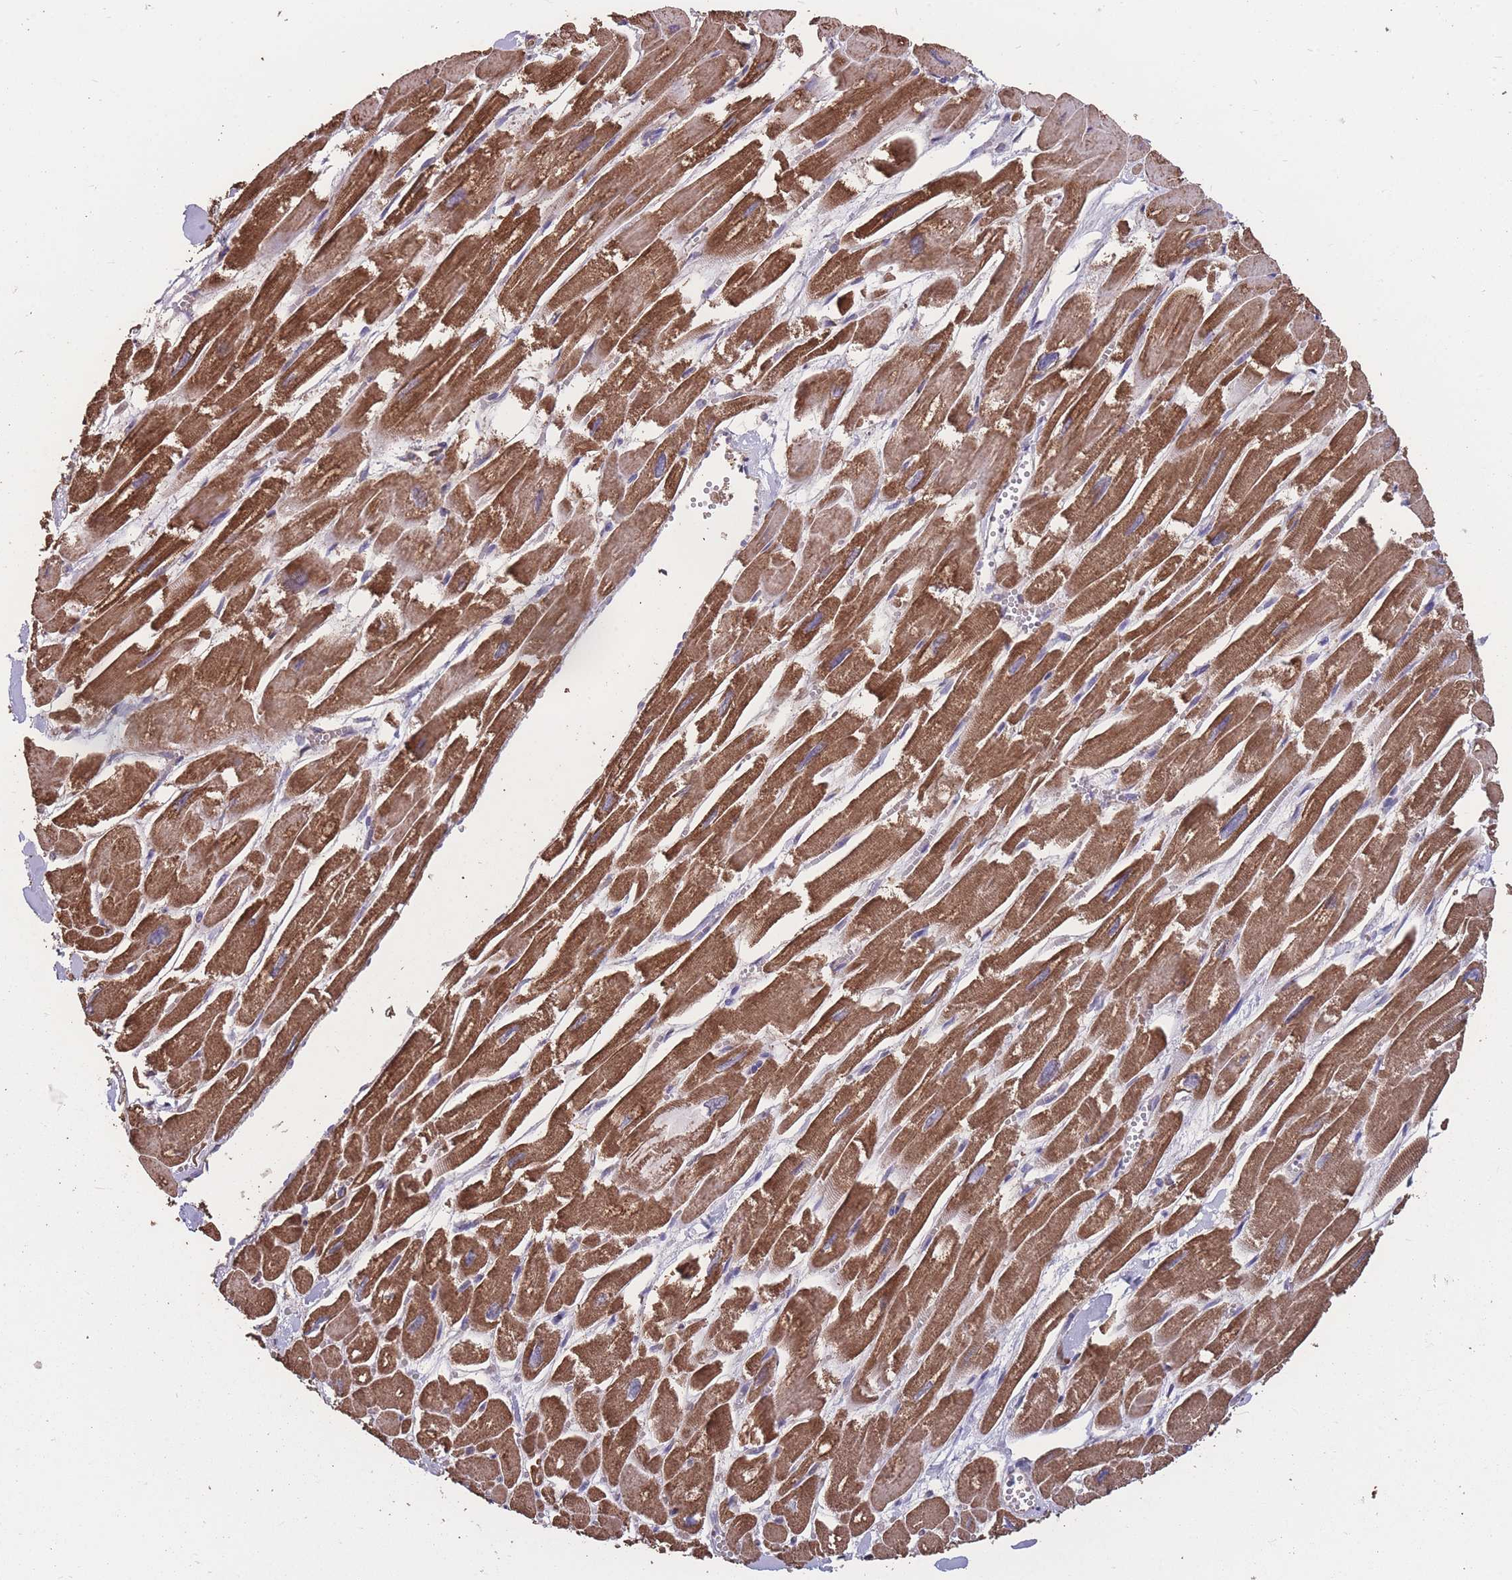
{"staining": {"intensity": "moderate", "quantity": ">75%", "location": "cytoplasmic/membranous"}, "tissue": "heart muscle", "cell_type": "Cardiomyocytes", "image_type": "normal", "snomed": [{"axis": "morphology", "description": "Normal tissue, NOS"}, {"axis": "topography", "description": "Heart"}], "caption": "This image displays immunohistochemistry (IHC) staining of unremarkable heart muscle, with medium moderate cytoplasmic/membranous expression in about >75% of cardiomyocytes.", "gene": "NUDT21", "patient": {"sex": "male", "age": 54}}